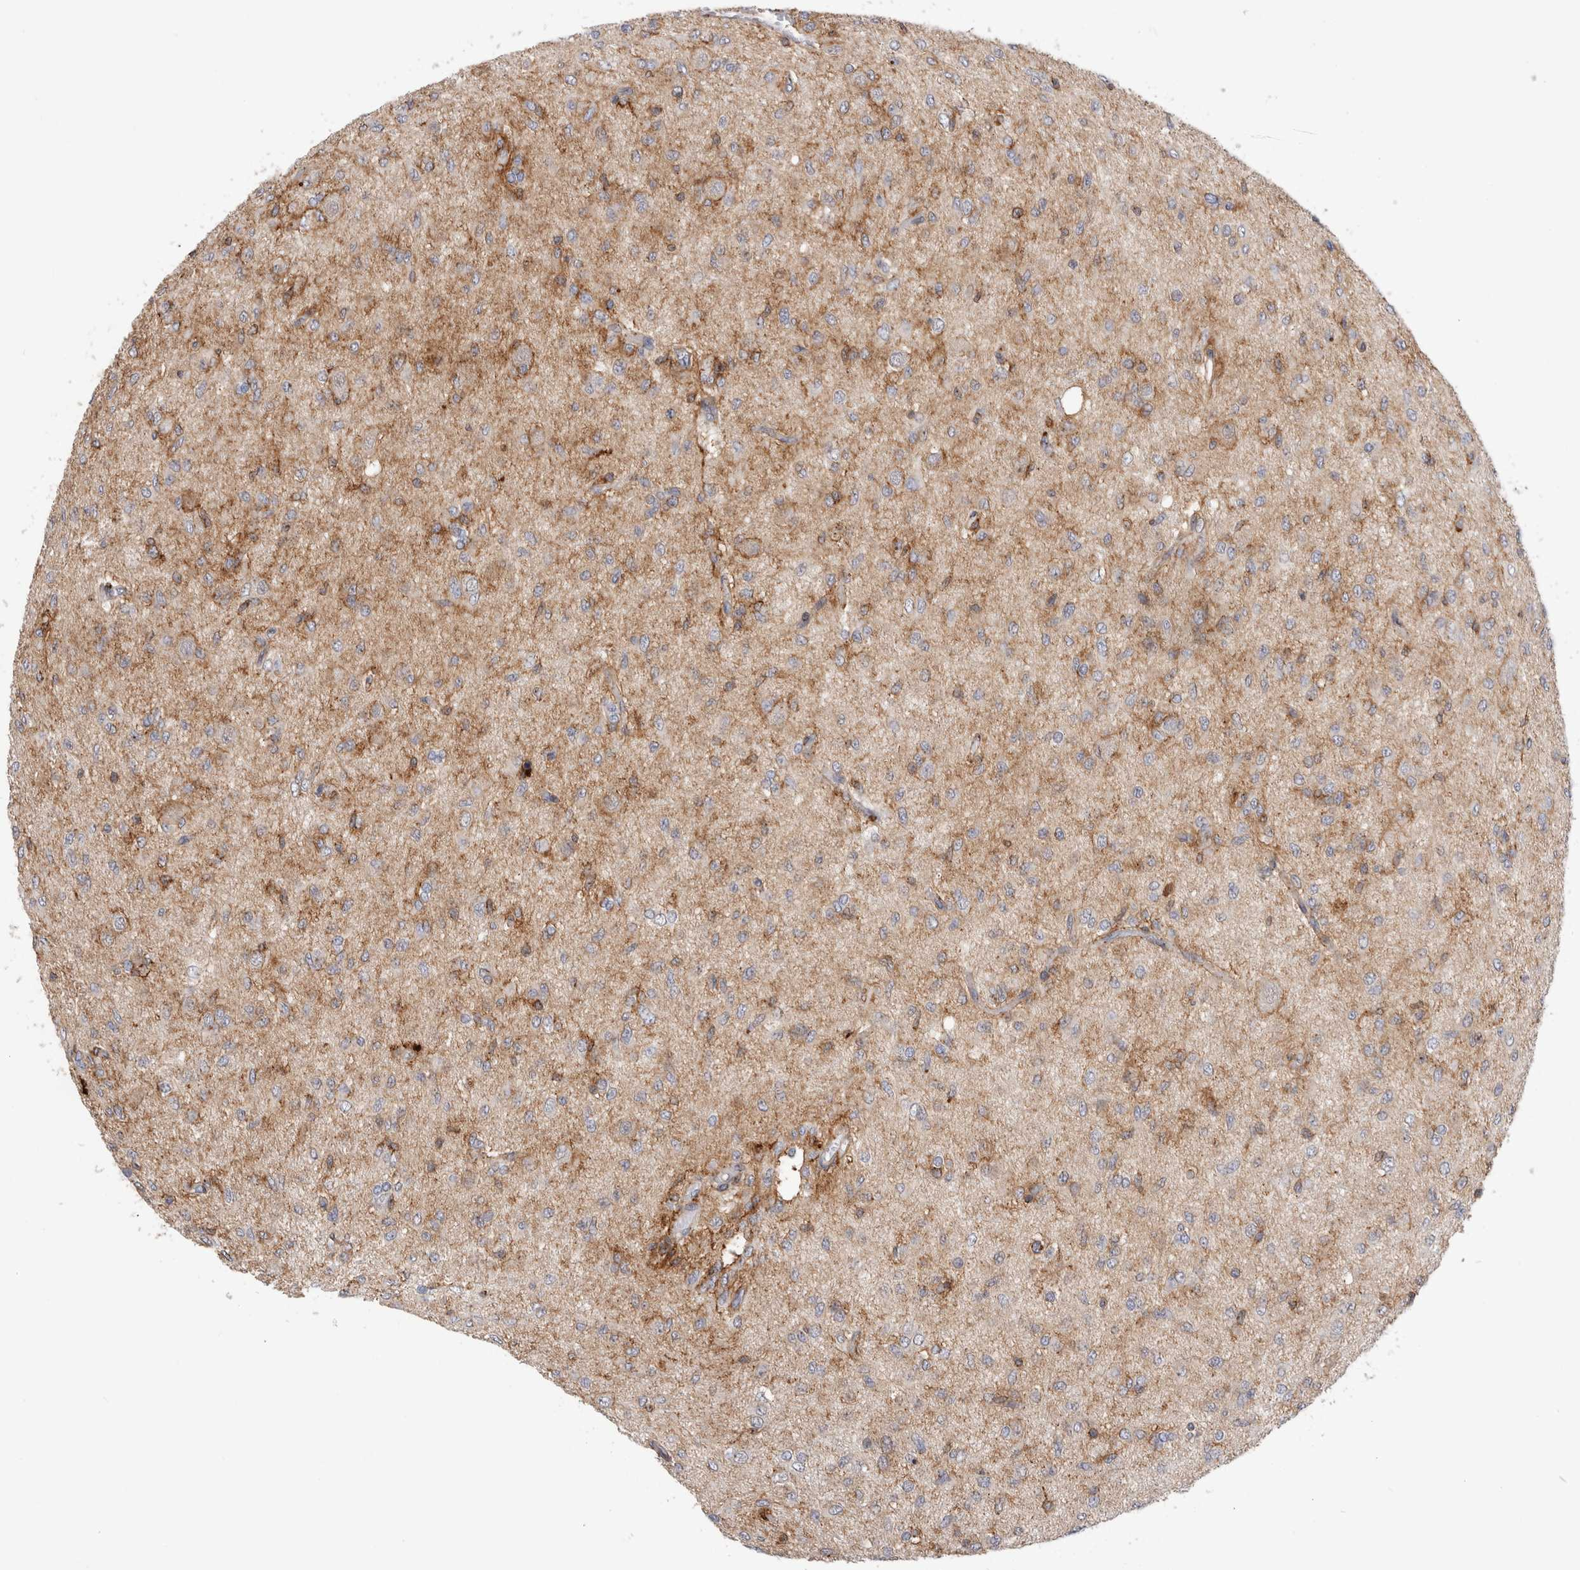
{"staining": {"intensity": "negative", "quantity": "none", "location": "none"}, "tissue": "glioma", "cell_type": "Tumor cells", "image_type": "cancer", "snomed": [{"axis": "morphology", "description": "Glioma, malignant, High grade"}, {"axis": "topography", "description": "Brain"}], "caption": "Immunohistochemistry of human malignant high-grade glioma reveals no expression in tumor cells.", "gene": "CCDC88B", "patient": {"sex": "female", "age": 59}}